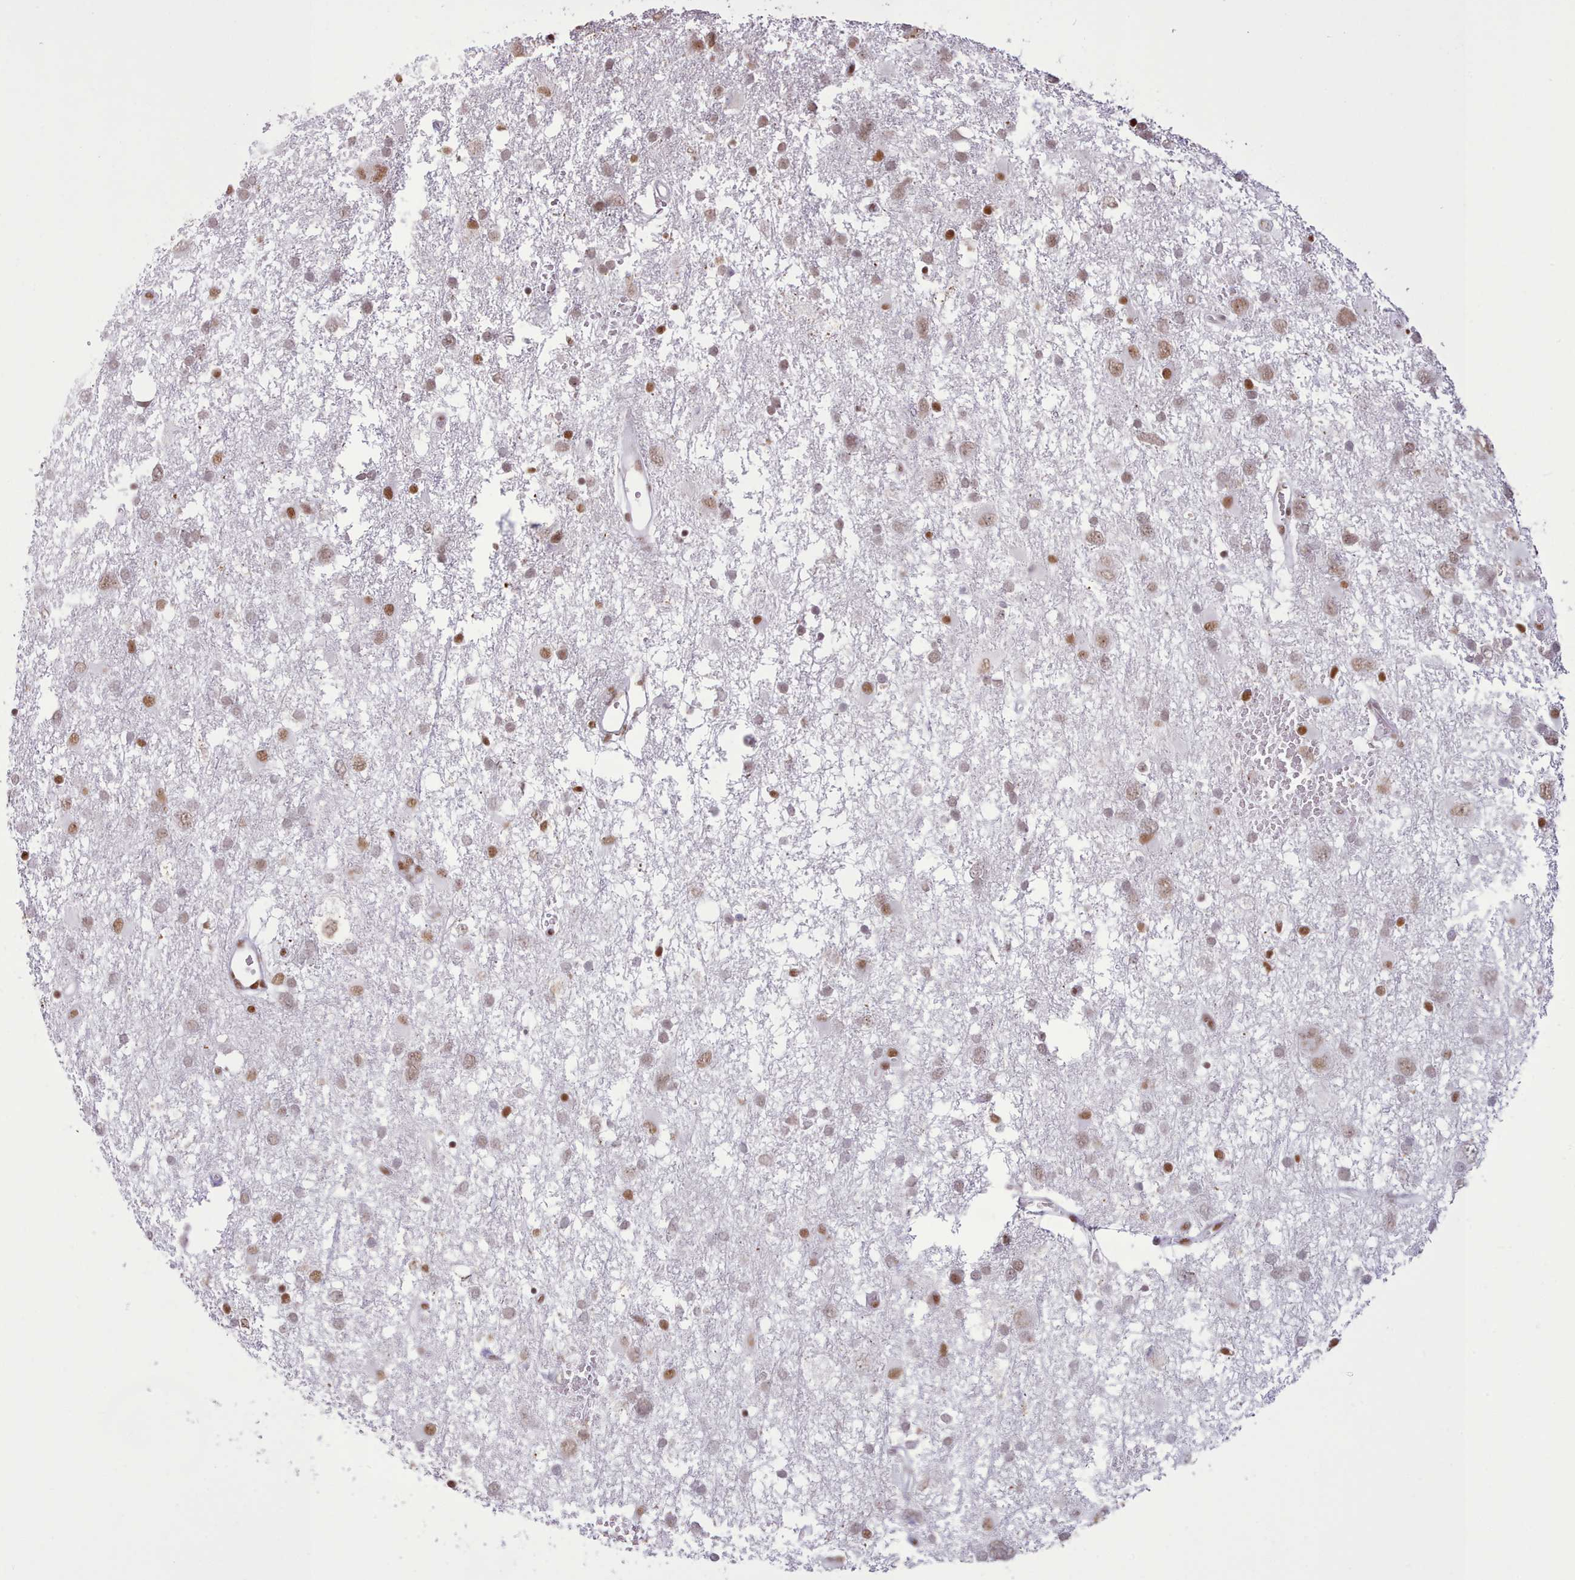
{"staining": {"intensity": "moderate", "quantity": ">75%", "location": "nuclear"}, "tissue": "glioma", "cell_type": "Tumor cells", "image_type": "cancer", "snomed": [{"axis": "morphology", "description": "Glioma, malignant, High grade"}, {"axis": "topography", "description": "Brain"}], "caption": "Brown immunohistochemical staining in human glioma shows moderate nuclear positivity in about >75% of tumor cells.", "gene": "TAF15", "patient": {"sex": "male", "age": 61}}